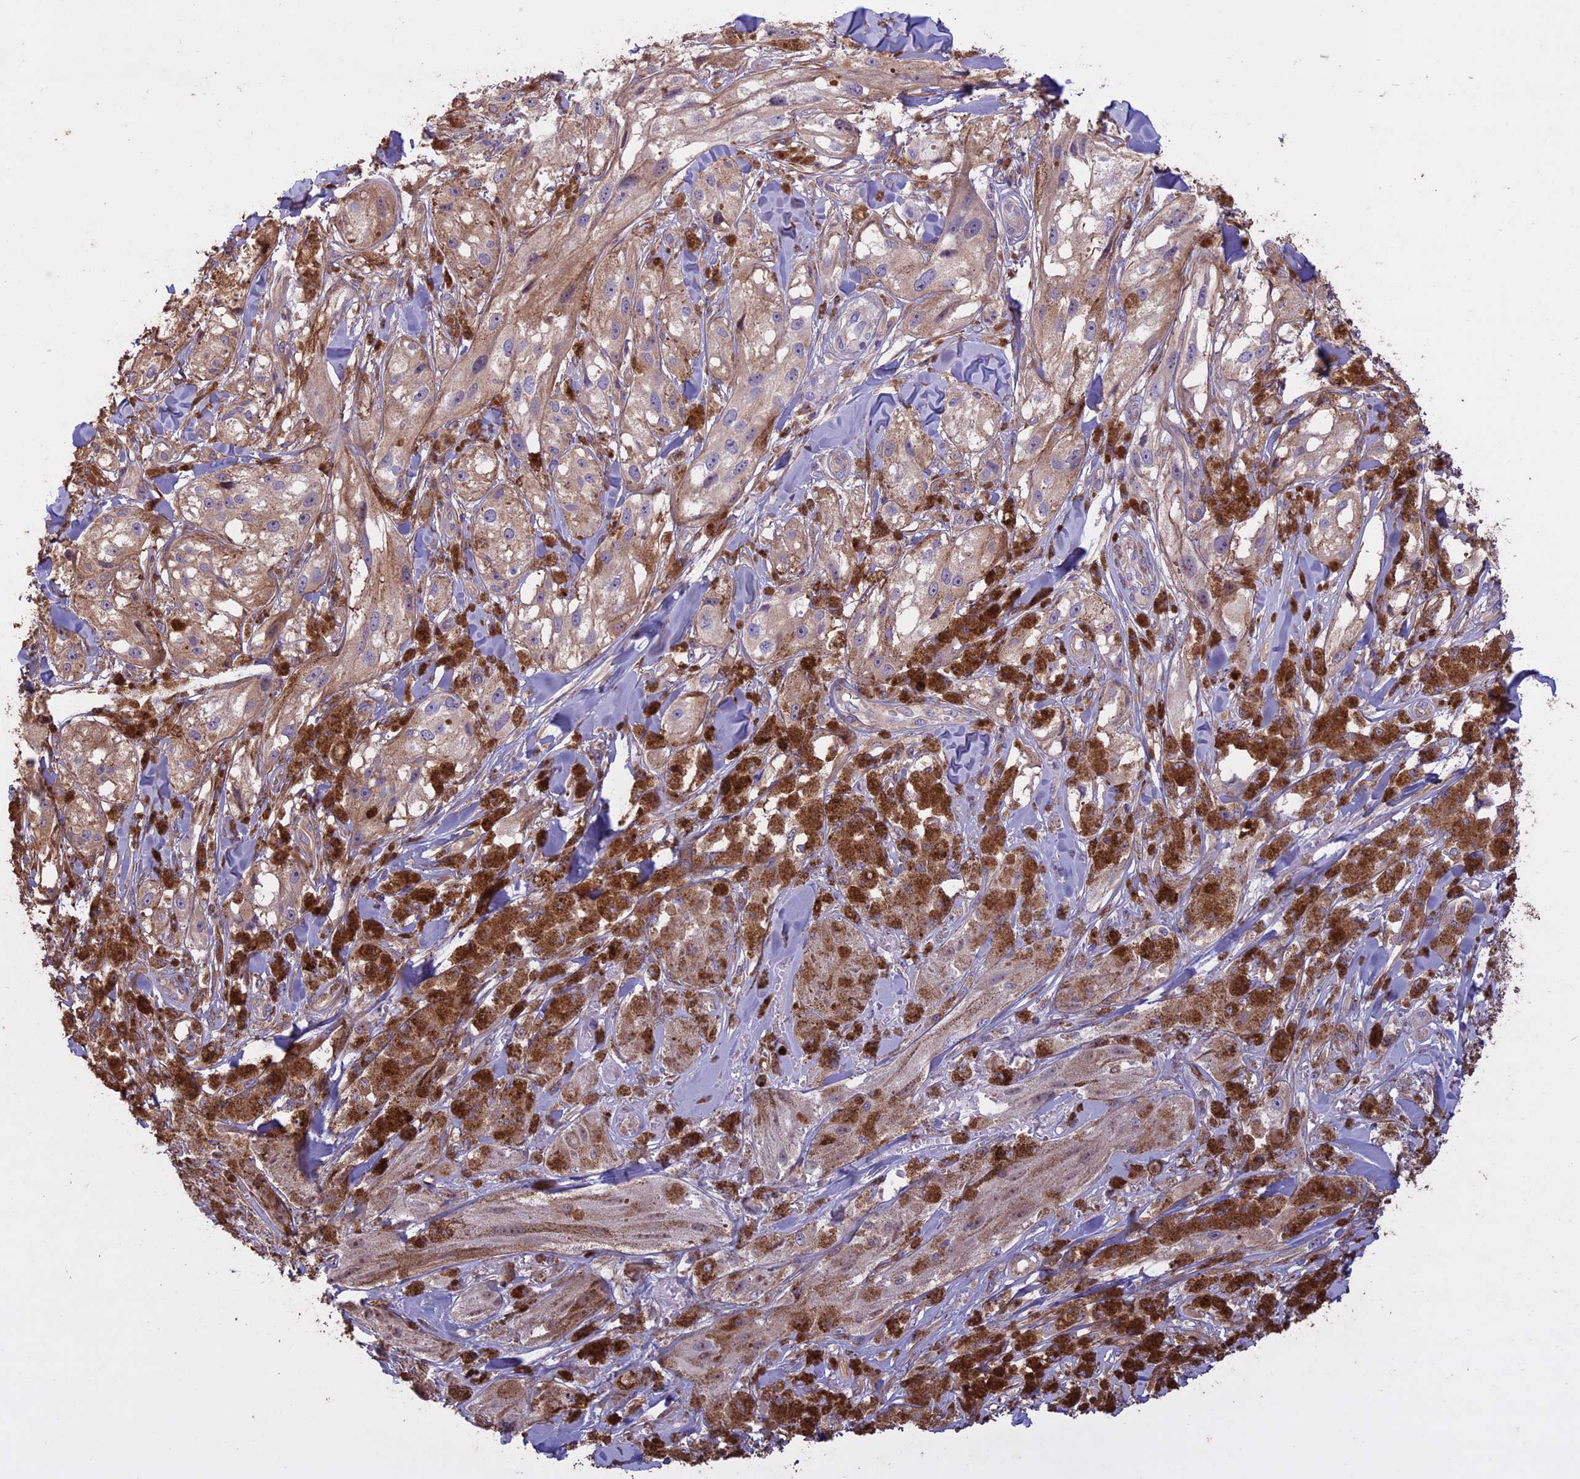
{"staining": {"intensity": "weak", "quantity": "25%-75%", "location": "cytoplasmic/membranous"}, "tissue": "melanoma", "cell_type": "Tumor cells", "image_type": "cancer", "snomed": [{"axis": "morphology", "description": "Malignant melanoma, NOS"}, {"axis": "topography", "description": "Skin"}], "caption": "Immunohistochemistry (IHC) histopathology image of neoplastic tissue: malignant melanoma stained using immunohistochemistry exhibits low levels of weak protein expression localized specifically in the cytoplasmic/membranous of tumor cells, appearing as a cytoplasmic/membranous brown color.", "gene": "CCDC148", "patient": {"sex": "male", "age": 88}}